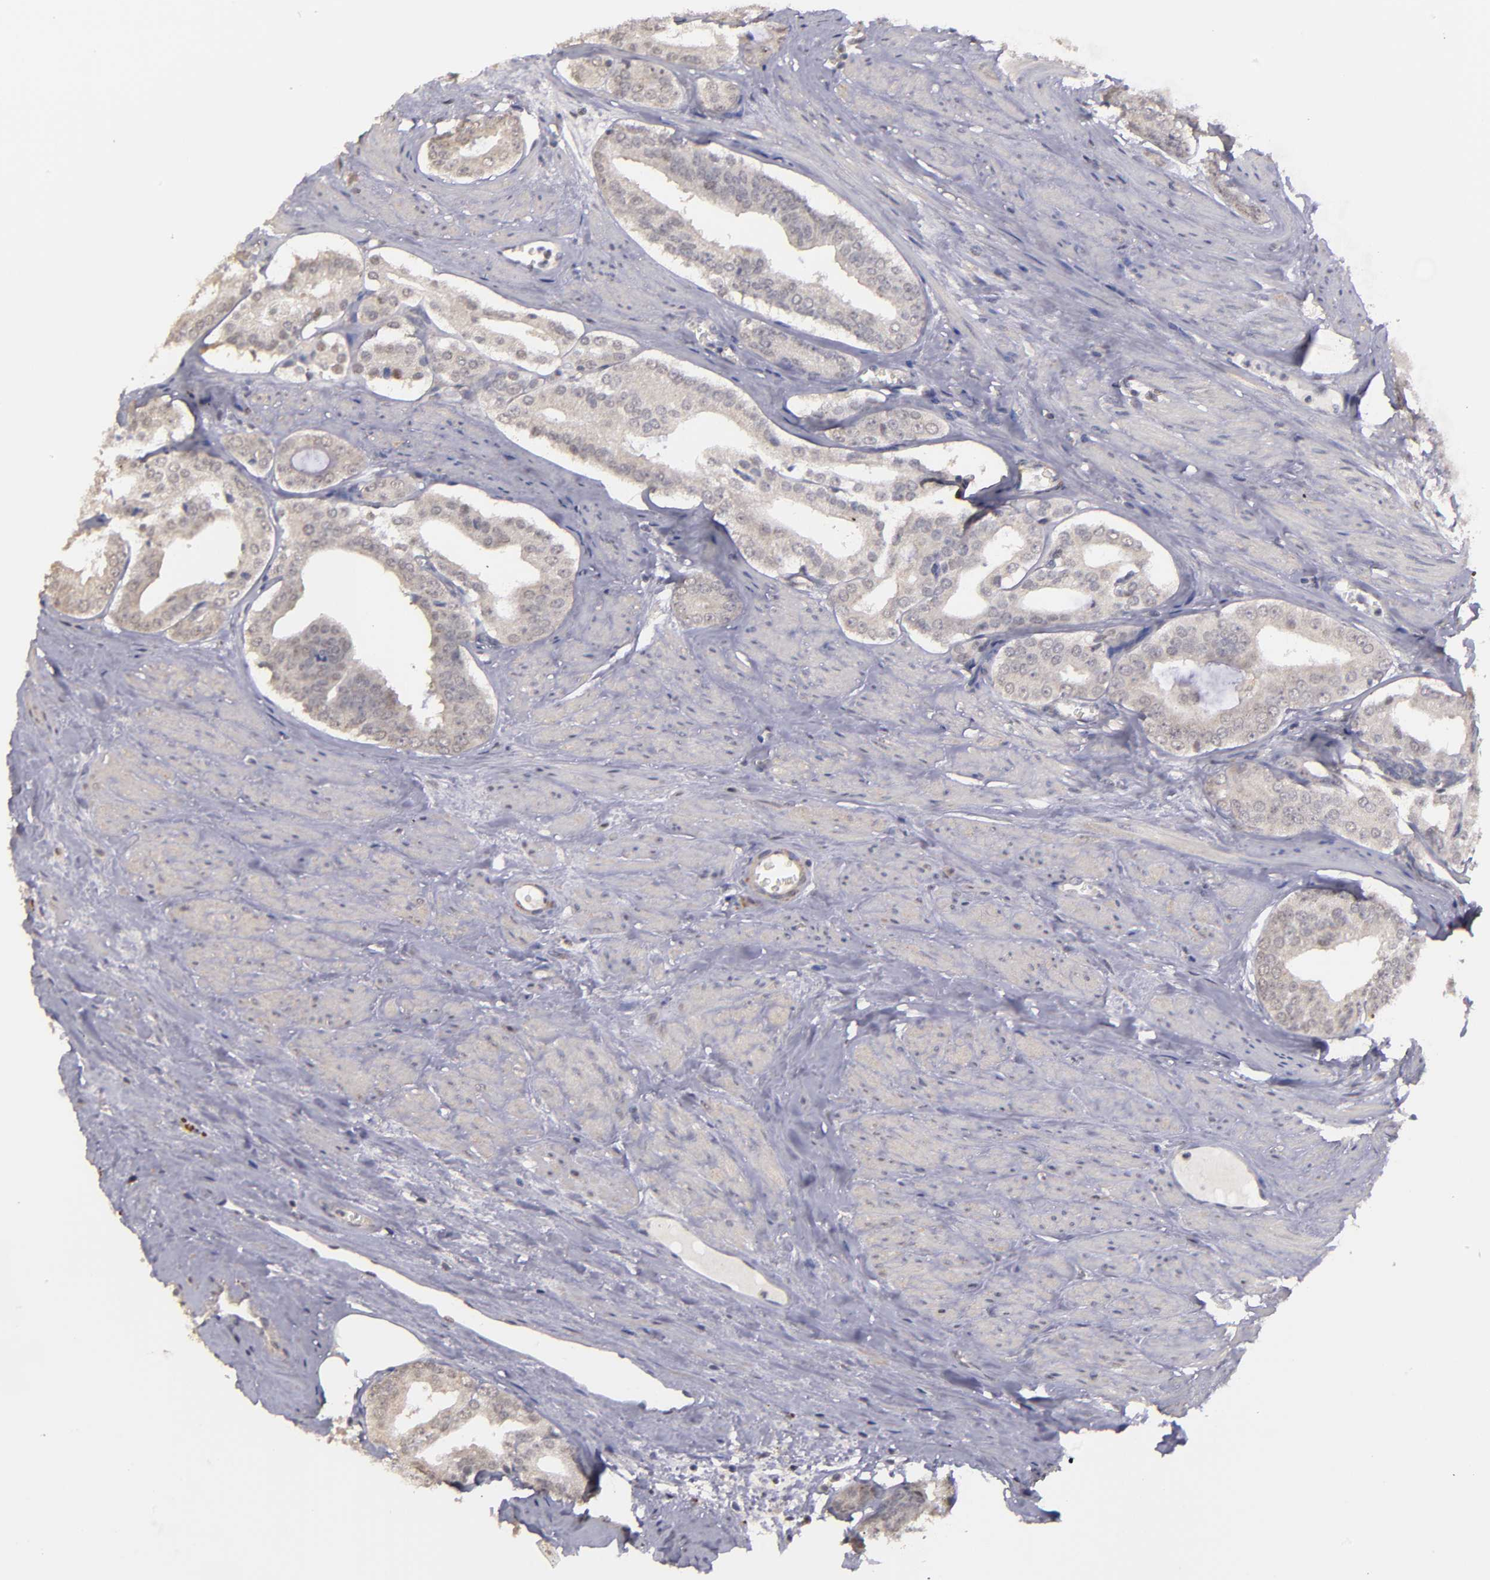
{"staining": {"intensity": "weak", "quantity": "25%-75%", "location": "cytoplasmic/membranous,nuclear"}, "tissue": "prostate cancer", "cell_type": "Tumor cells", "image_type": "cancer", "snomed": [{"axis": "morphology", "description": "Adenocarcinoma, Medium grade"}, {"axis": "topography", "description": "Prostate"}], "caption": "IHC staining of medium-grade adenocarcinoma (prostate), which exhibits low levels of weak cytoplasmic/membranous and nuclear expression in about 25%-75% of tumor cells indicating weak cytoplasmic/membranous and nuclear protein positivity. The staining was performed using DAB (3,3'-diaminobenzidine) (brown) for protein detection and nuclei were counterstained in hematoxylin (blue).", "gene": "NRXN3", "patient": {"sex": "male", "age": 79}}